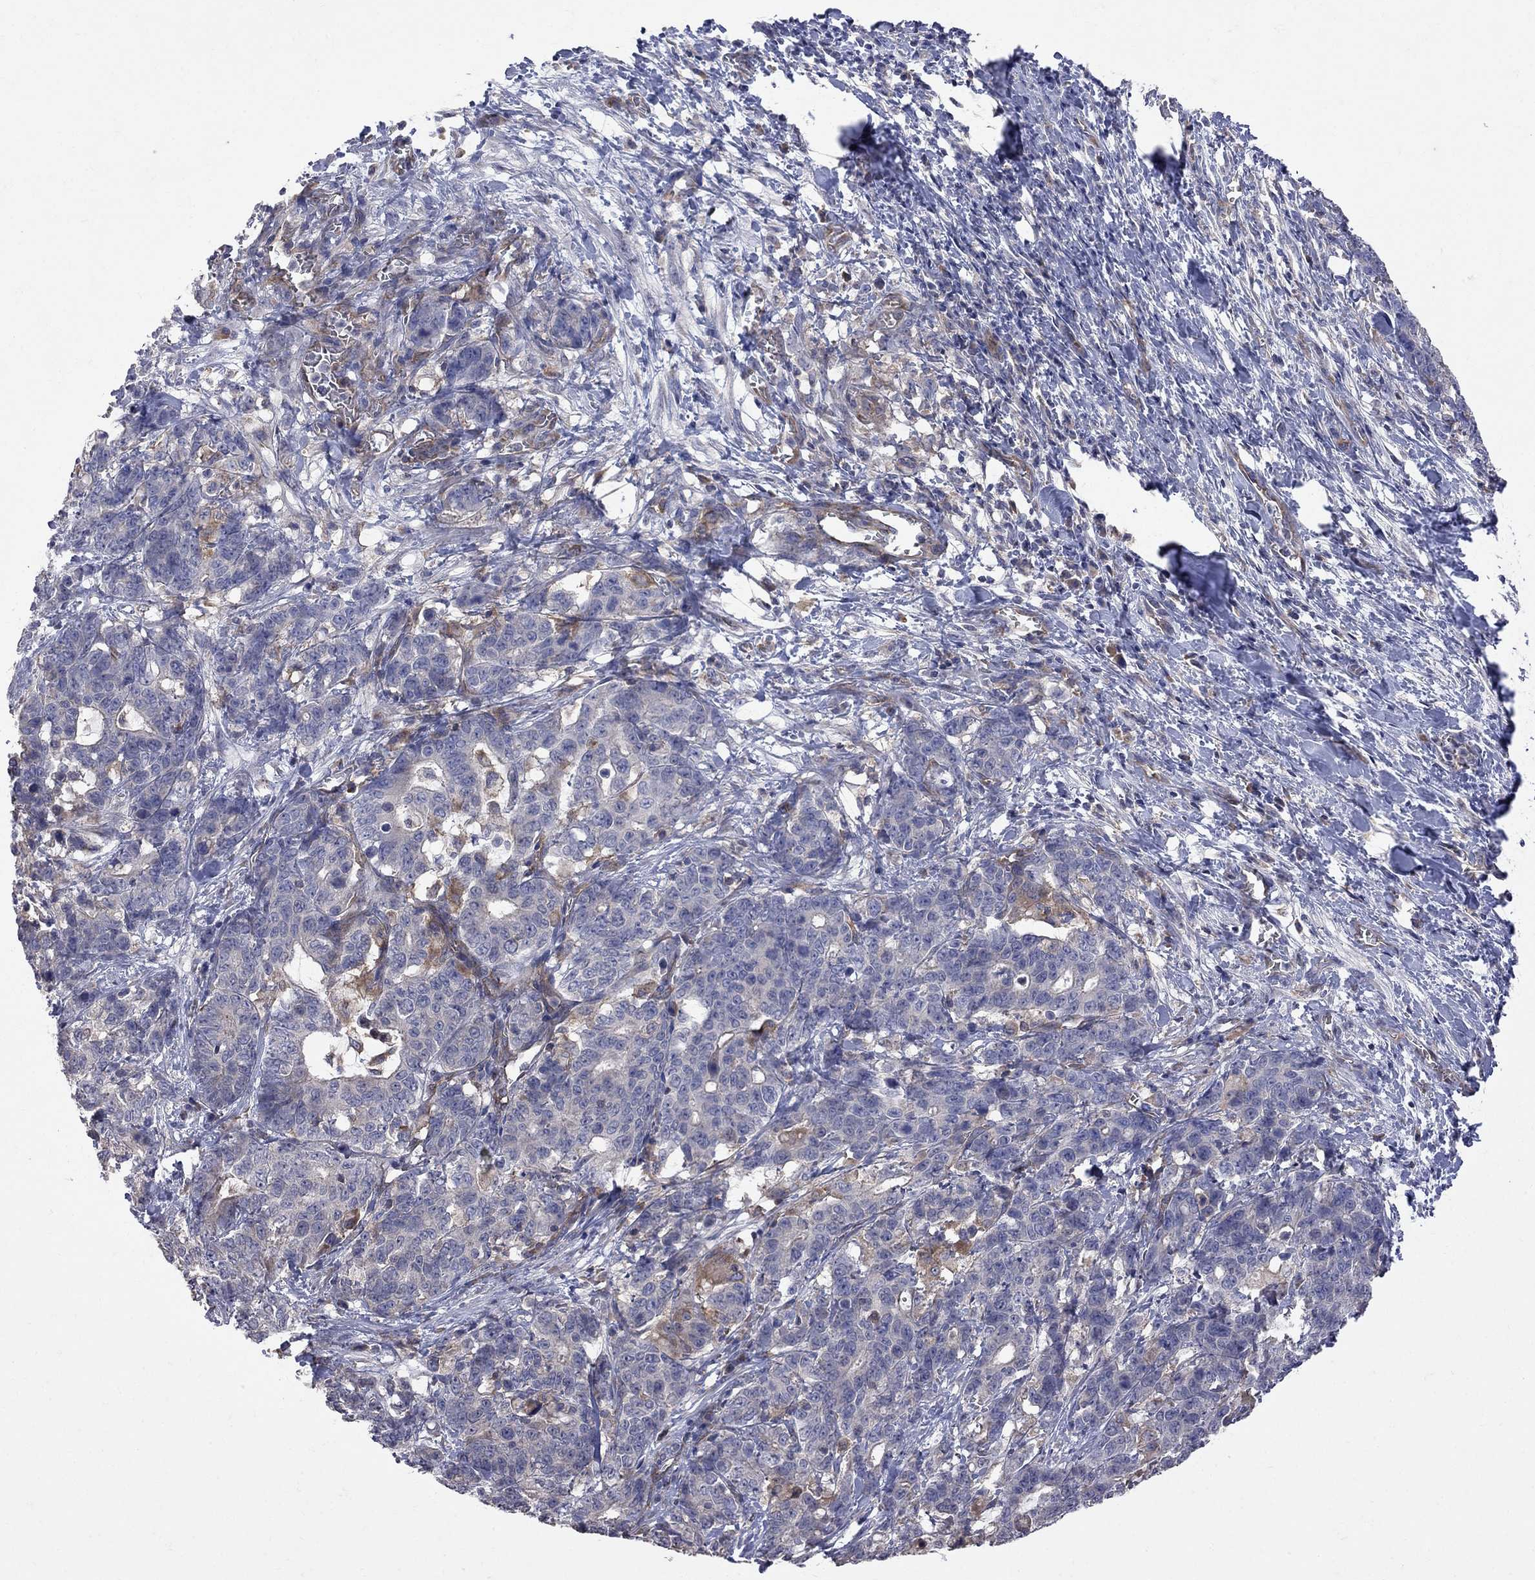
{"staining": {"intensity": "moderate", "quantity": "<25%", "location": "cytoplasmic/membranous"}, "tissue": "stomach cancer", "cell_type": "Tumor cells", "image_type": "cancer", "snomed": [{"axis": "morphology", "description": "Normal tissue, NOS"}, {"axis": "morphology", "description": "Adenocarcinoma, NOS"}, {"axis": "topography", "description": "Stomach"}], "caption": "Protein staining by IHC exhibits moderate cytoplasmic/membranous positivity in approximately <25% of tumor cells in adenocarcinoma (stomach).", "gene": "ABI3", "patient": {"sex": "female", "age": 64}}